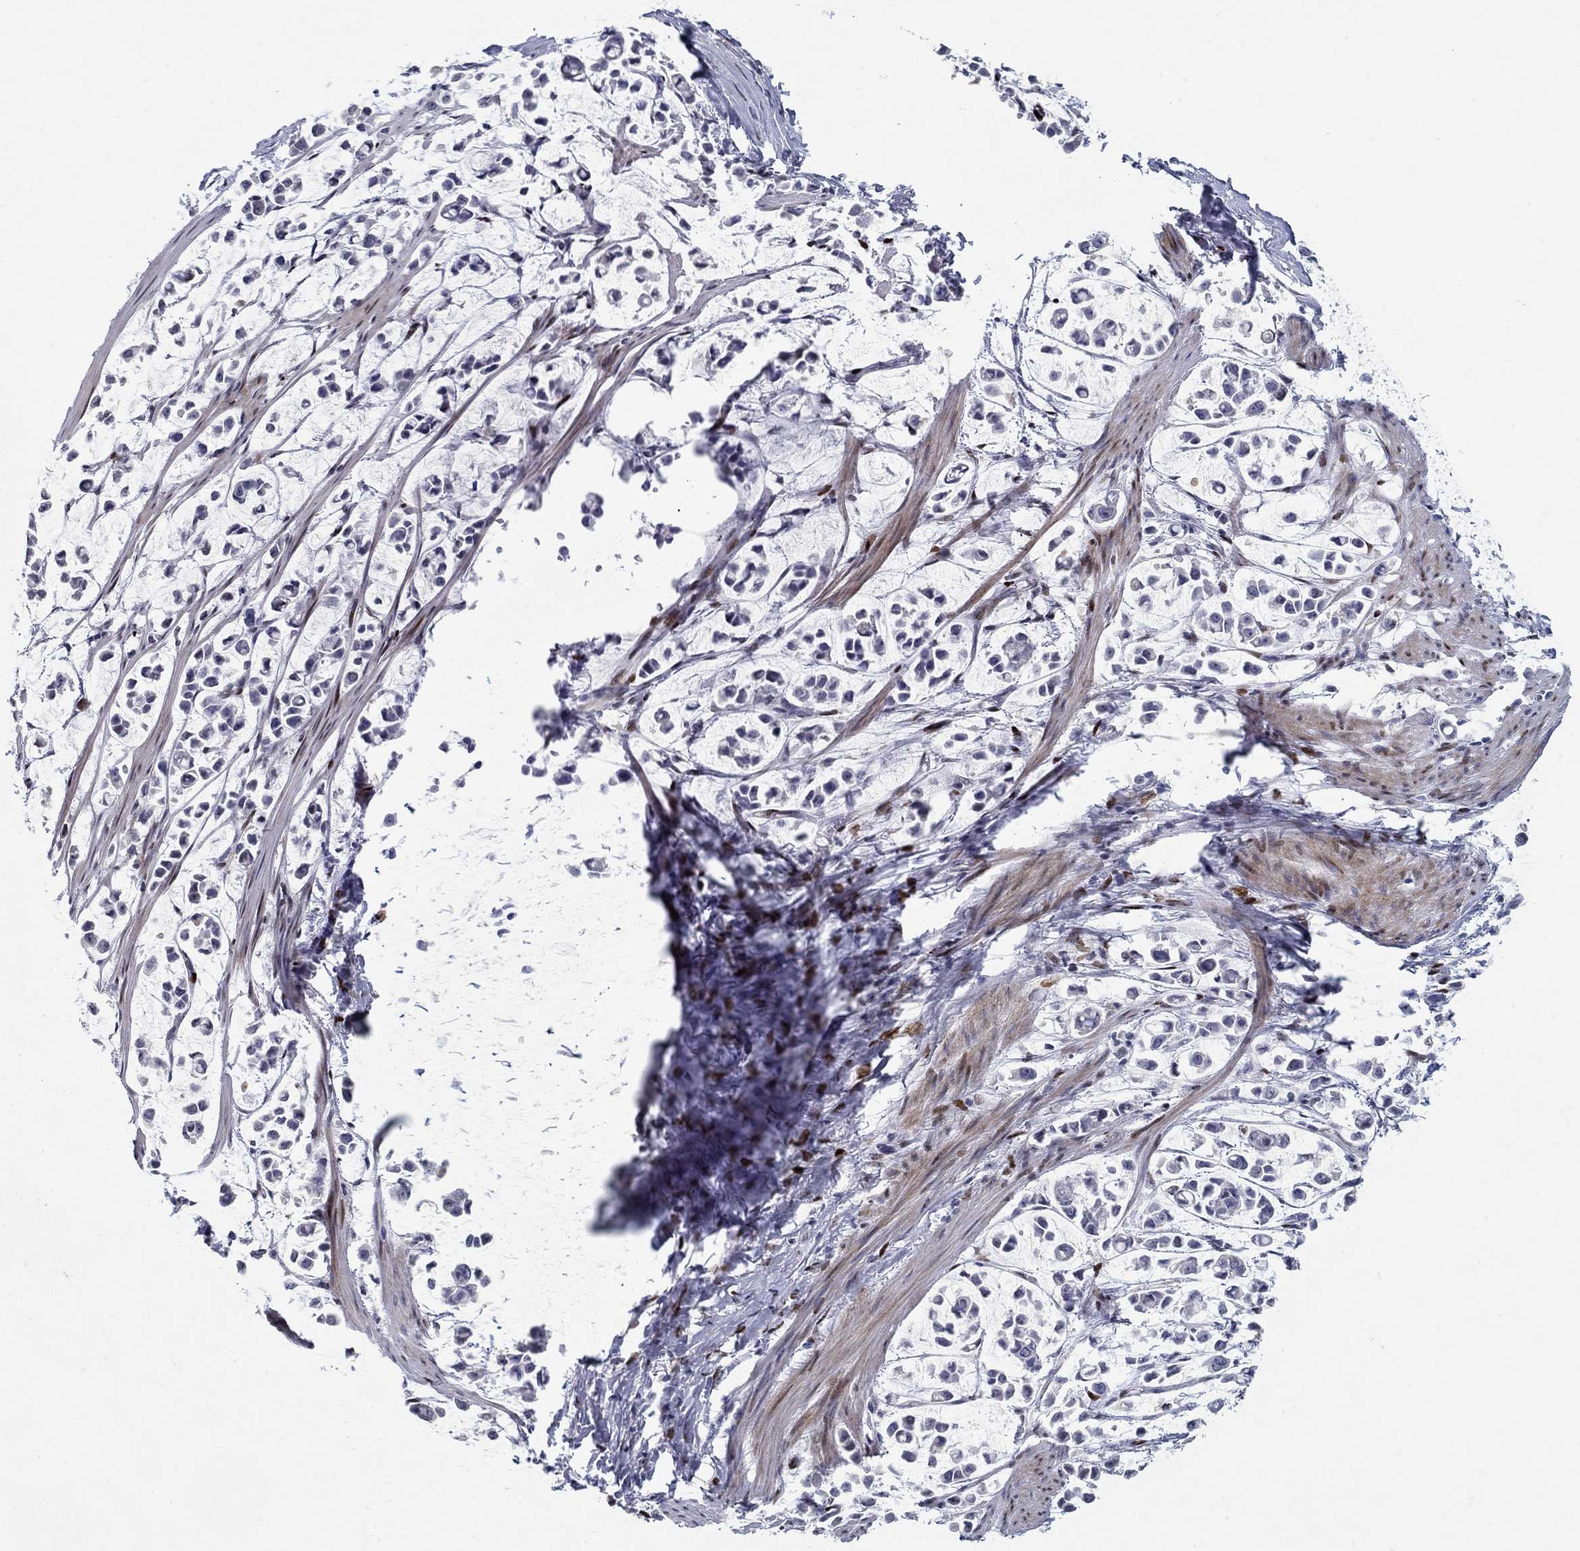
{"staining": {"intensity": "negative", "quantity": "none", "location": "none"}, "tissue": "stomach cancer", "cell_type": "Tumor cells", "image_type": "cancer", "snomed": [{"axis": "morphology", "description": "Adenocarcinoma, NOS"}, {"axis": "topography", "description": "Stomach"}], "caption": "Human stomach cancer stained for a protein using immunohistochemistry displays no staining in tumor cells.", "gene": "RAPGEF5", "patient": {"sex": "male", "age": 82}}